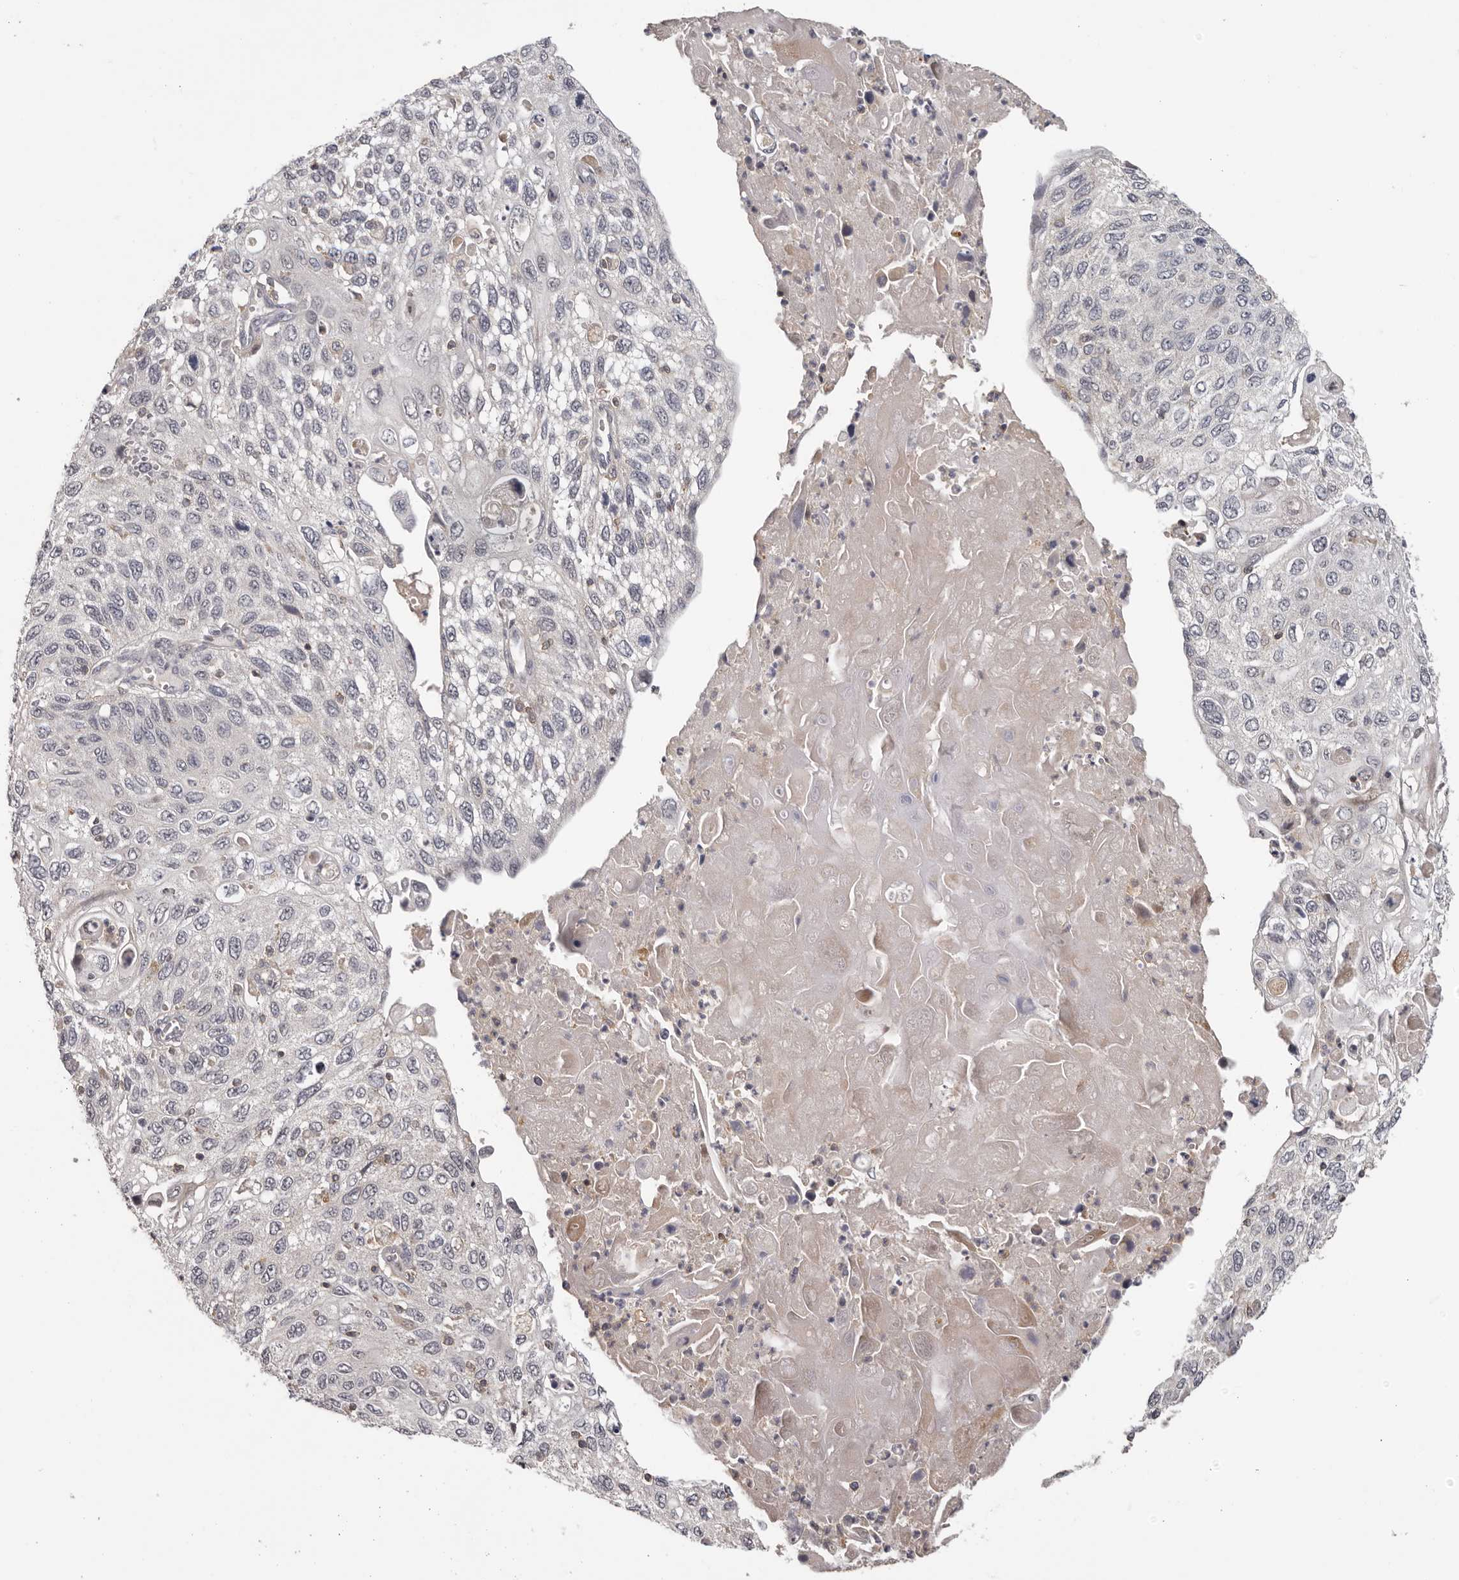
{"staining": {"intensity": "negative", "quantity": "none", "location": "none"}, "tissue": "cervical cancer", "cell_type": "Tumor cells", "image_type": "cancer", "snomed": [{"axis": "morphology", "description": "Squamous cell carcinoma, NOS"}, {"axis": "topography", "description": "Cervix"}], "caption": "Tumor cells show no significant protein positivity in cervical squamous cell carcinoma.", "gene": "ANKRD44", "patient": {"sex": "female", "age": 70}}